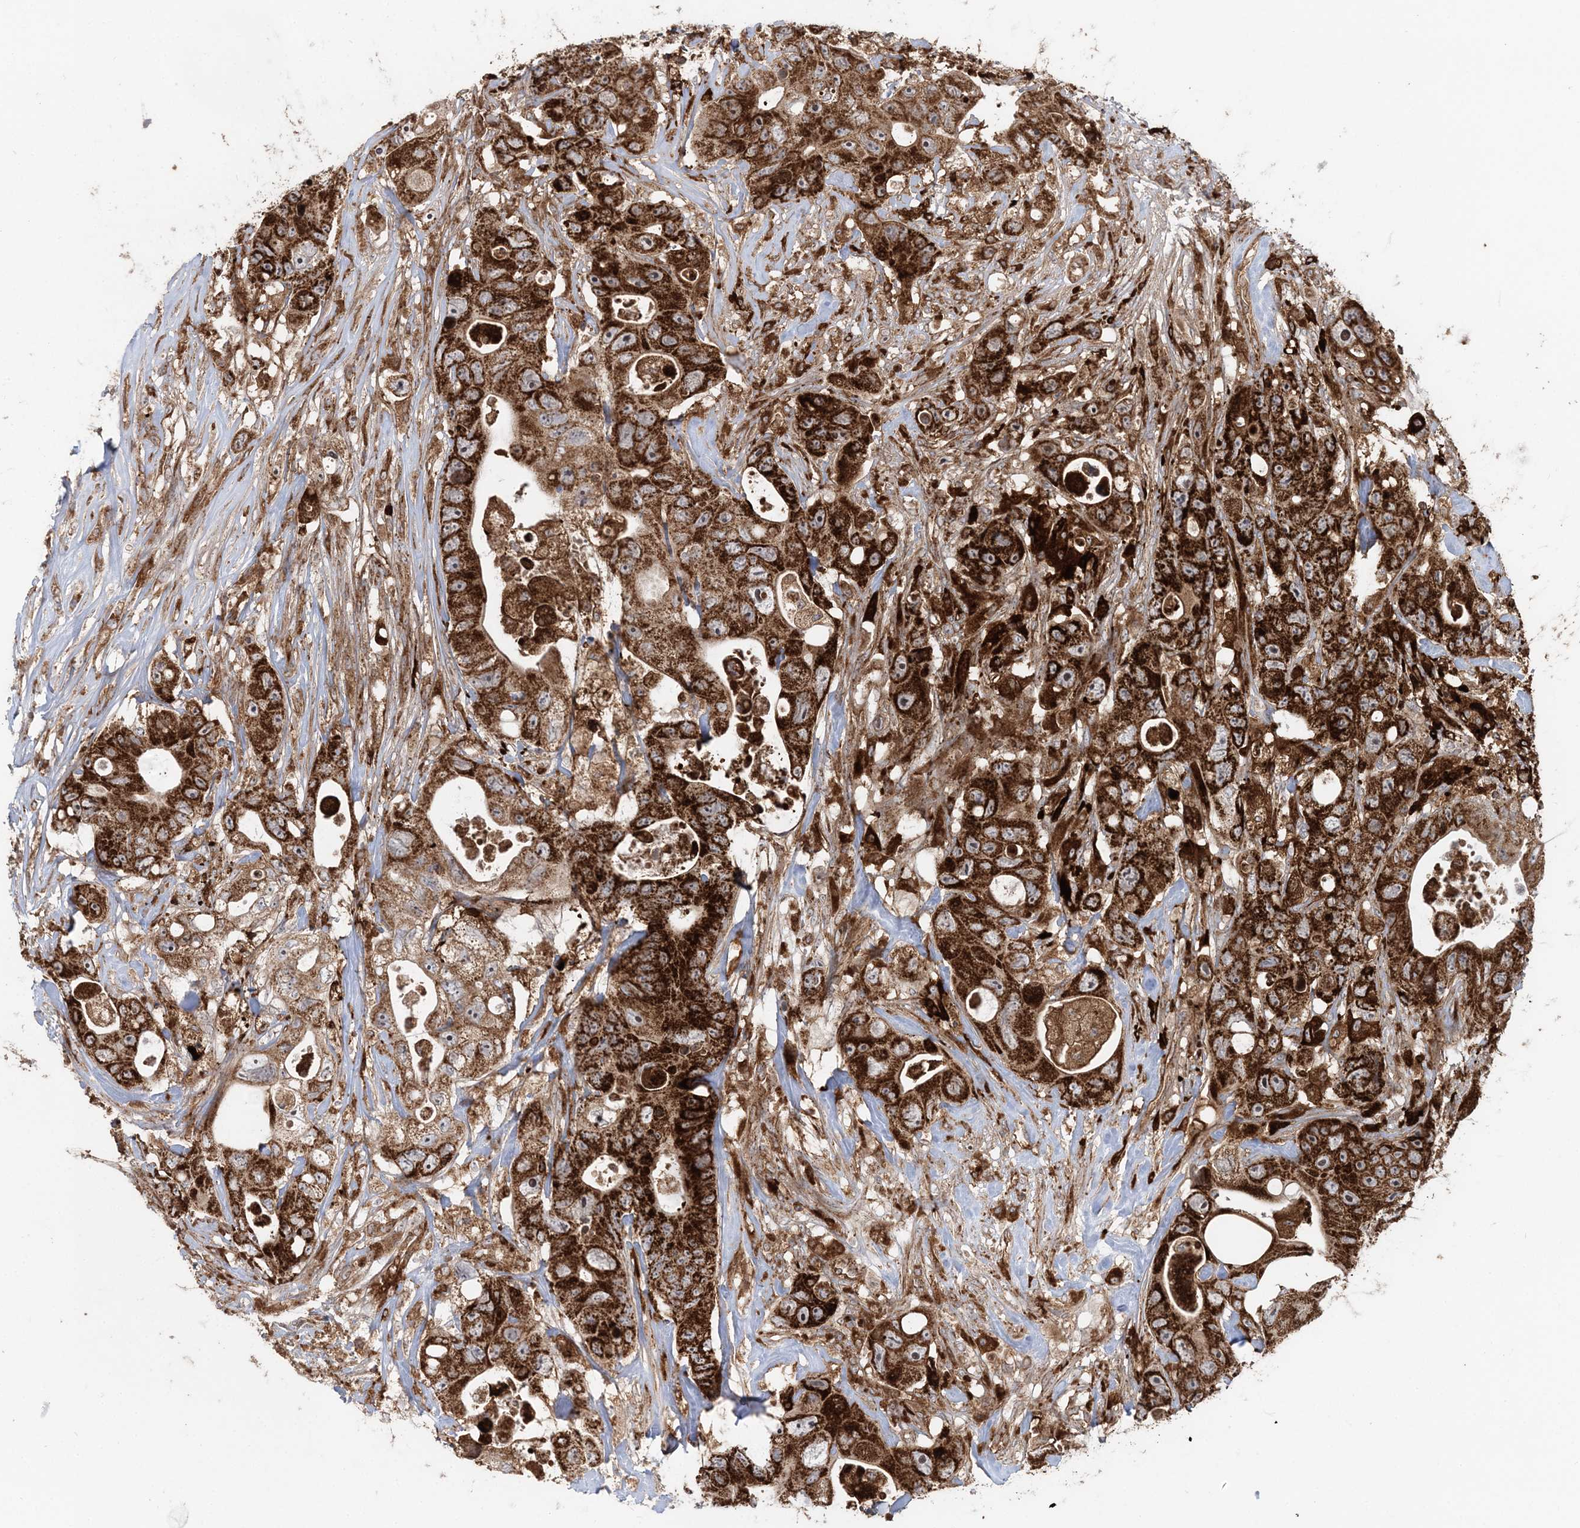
{"staining": {"intensity": "strong", "quantity": ">75%", "location": "cytoplasmic/membranous"}, "tissue": "colorectal cancer", "cell_type": "Tumor cells", "image_type": "cancer", "snomed": [{"axis": "morphology", "description": "Adenocarcinoma, NOS"}, {"axis": "topography", "description": "Colon"}], "caption": "Protein expression analysis of human colorectal cancer (adenocarcinoma) reveals strong cytoplasmic/membranous expression in approximately >75% of tumor cells.", "gene": "LRPPRC", "patient": {"sex": "female", "age": 46}}